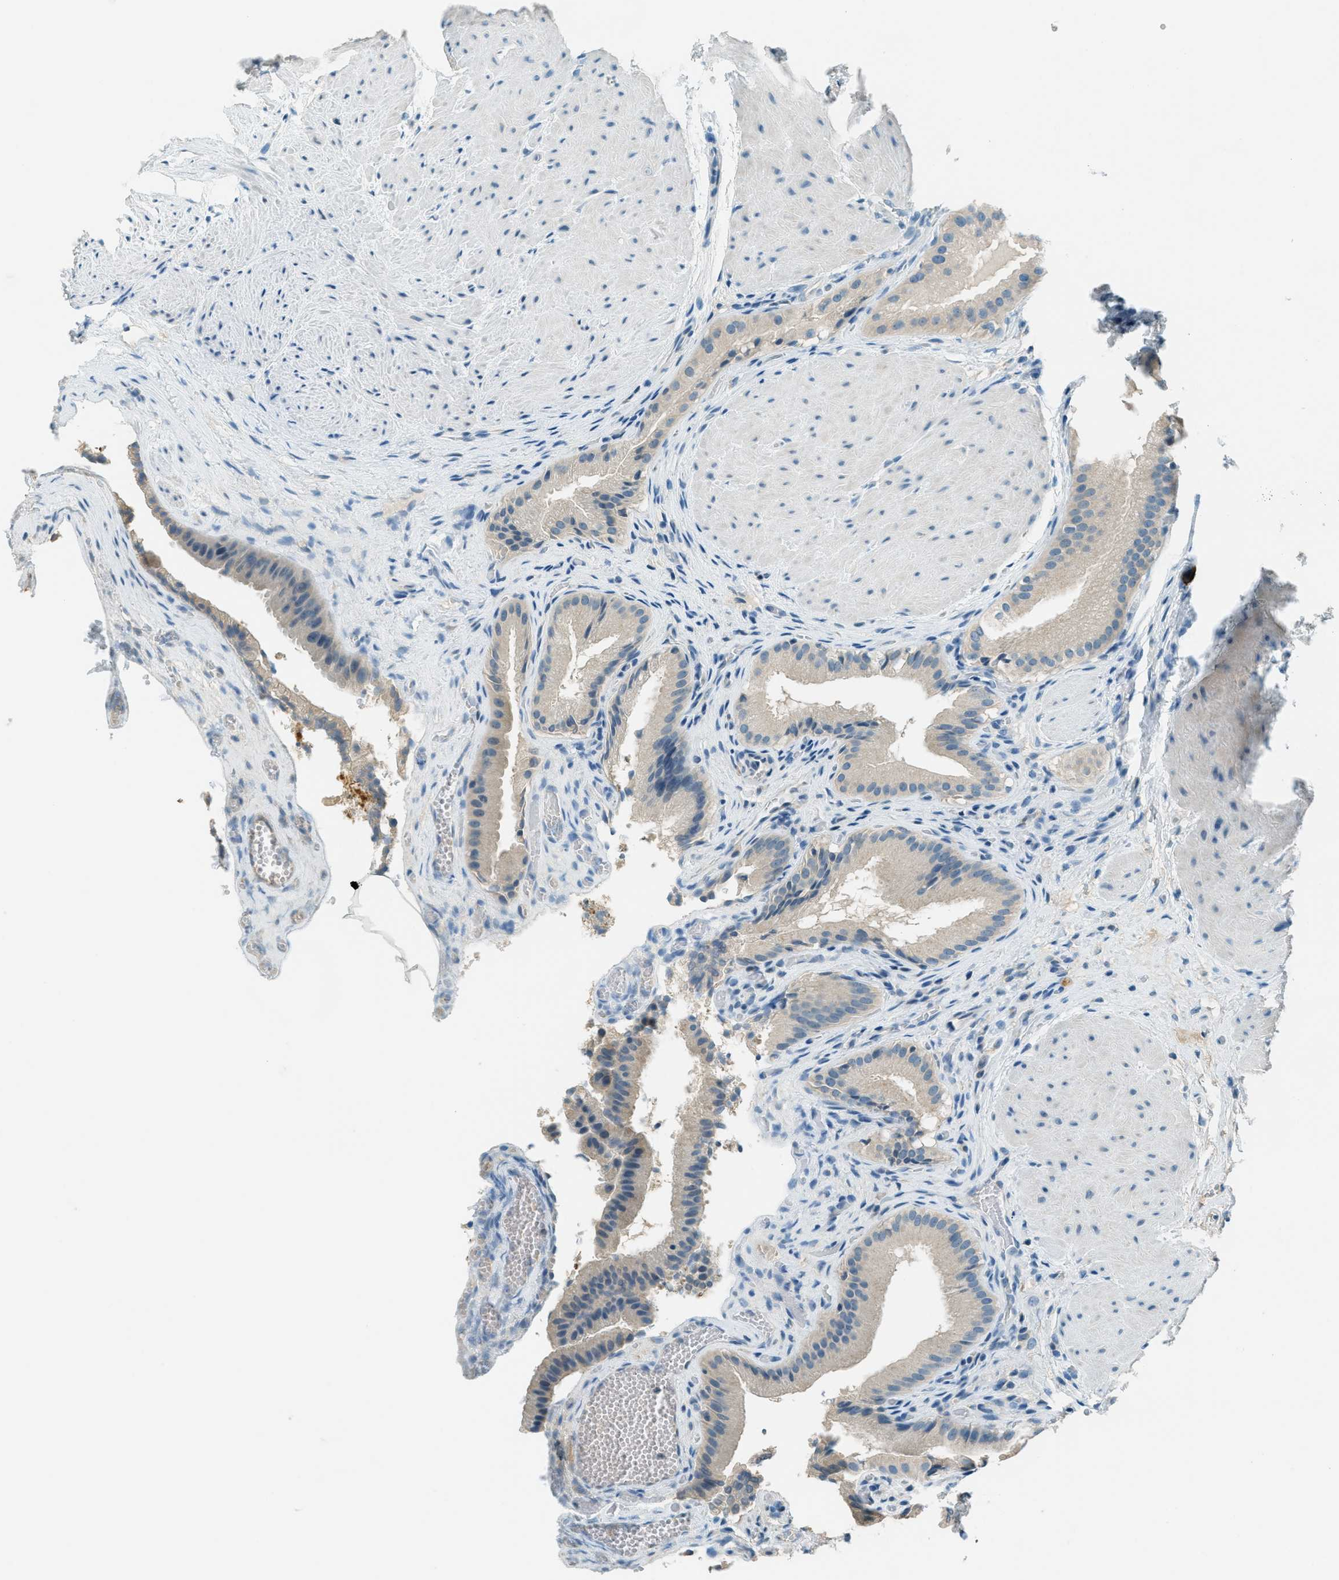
{"staining": {"intensity": "moderate", "quantity": "25%-75%", "location": "cytoplasmic/membranous"}, "tissue": "gallbladder", "cell_type": "Glandular cells", "image_type": "normal", "snomed": [{"axis": "morphology", "description": "Normal tissue, NOS"}, {"axis": "topography", "description": "Gallbladder"}], "caption": "Protein analysis of unremarkable gallbladder displays moderate cytoplasmic/membranous expression in approximately 25%-75% of glandular cells.", "gene": "MSLN", "patient": {"sex": "male", "age": 49}}